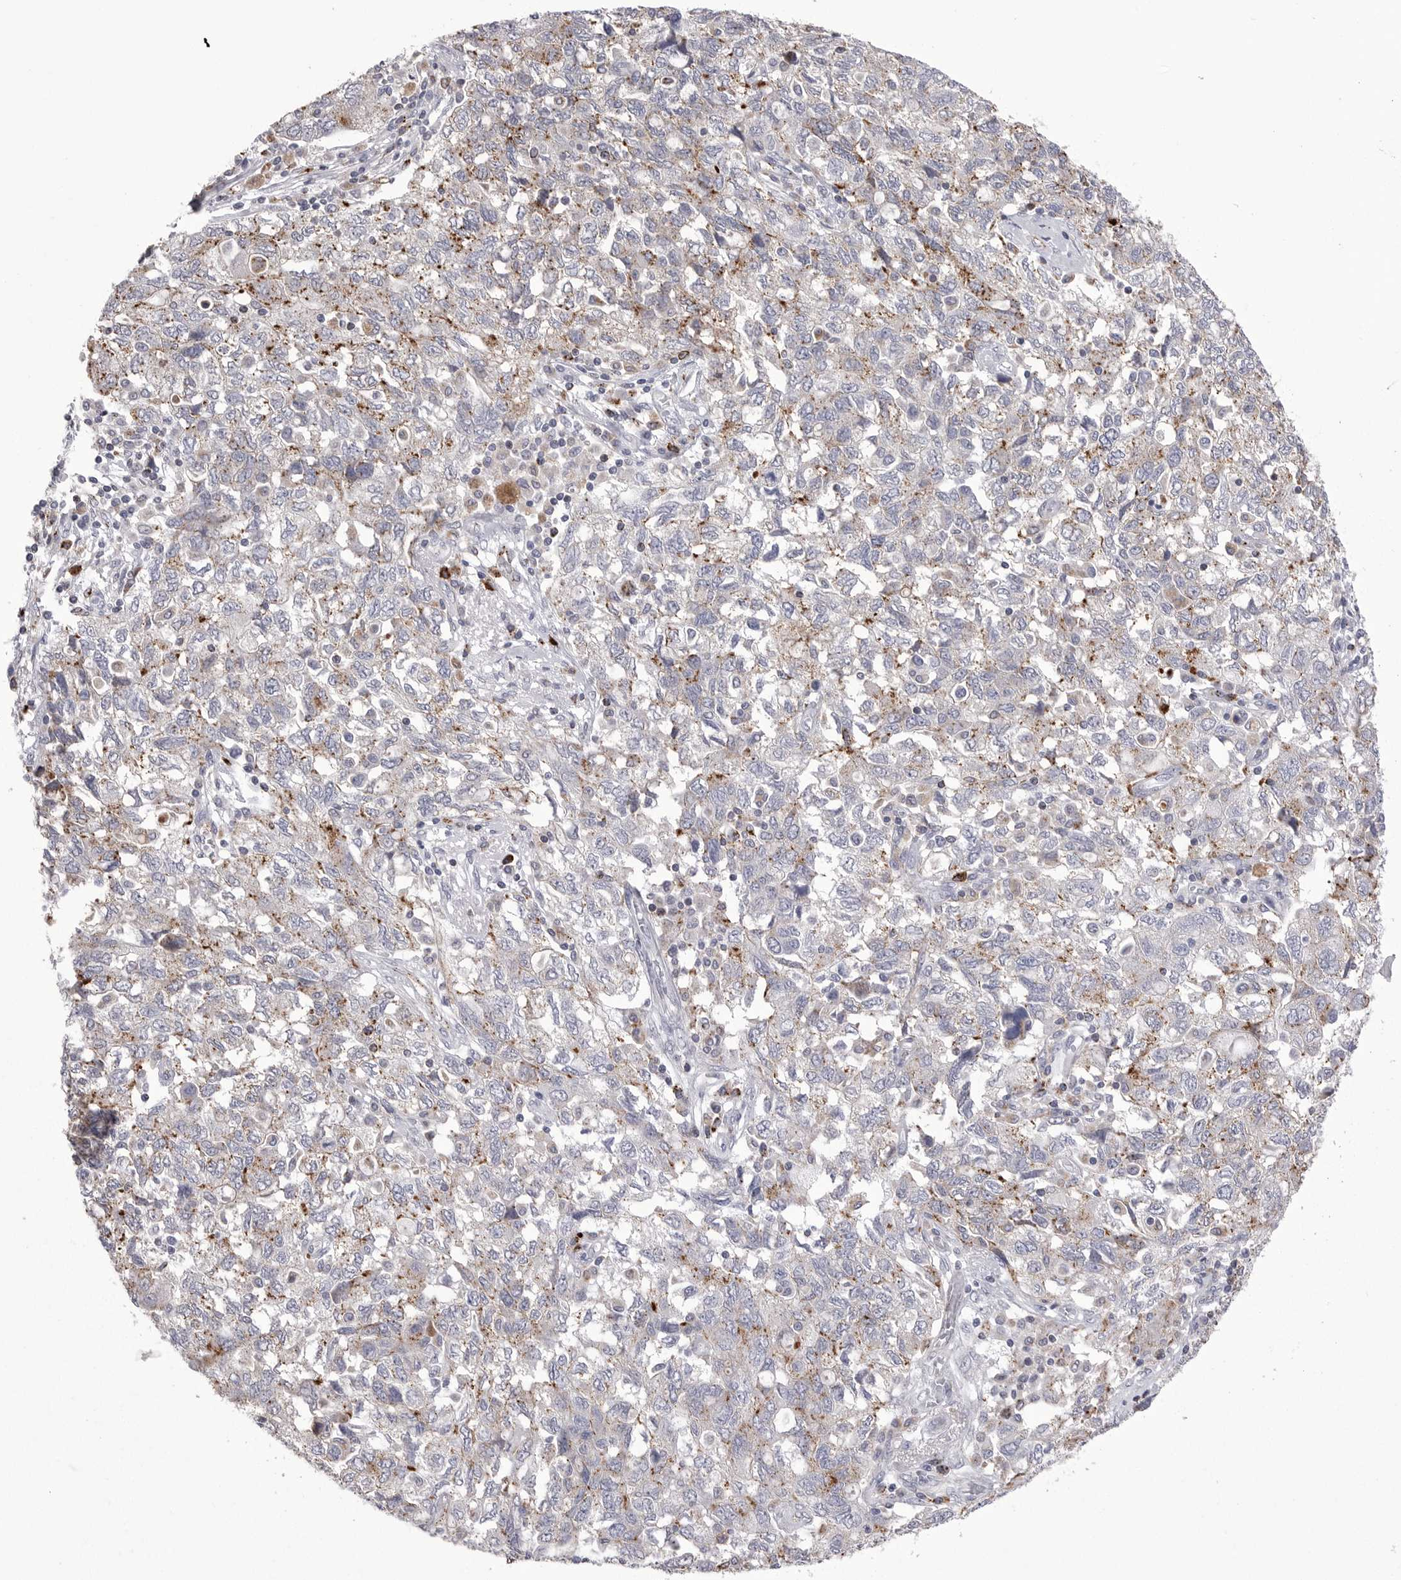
{"staining": {"intensity": "weak", "quantity": "<25%", "location": "cytoplasmic/membranous"}, "tissue": "ovarian cancer", "cell_type": "Tumor cells", "image_type": "cancer", "snomed": [{"axis": "morphology", "description": "Carcinoma, NOS"}, {"axis": "morphology", "description": "Cystadenocarcinoma, serous, NOS"}, {"axis": "topography", "description": "Ovary"}], "caption": "Protein analysis of ovarian cancer (carcinoma) demonstrates no significant expression in tumor cells.", "gene": "PSPN", "patient": {"sex": "female", "age": 69}}